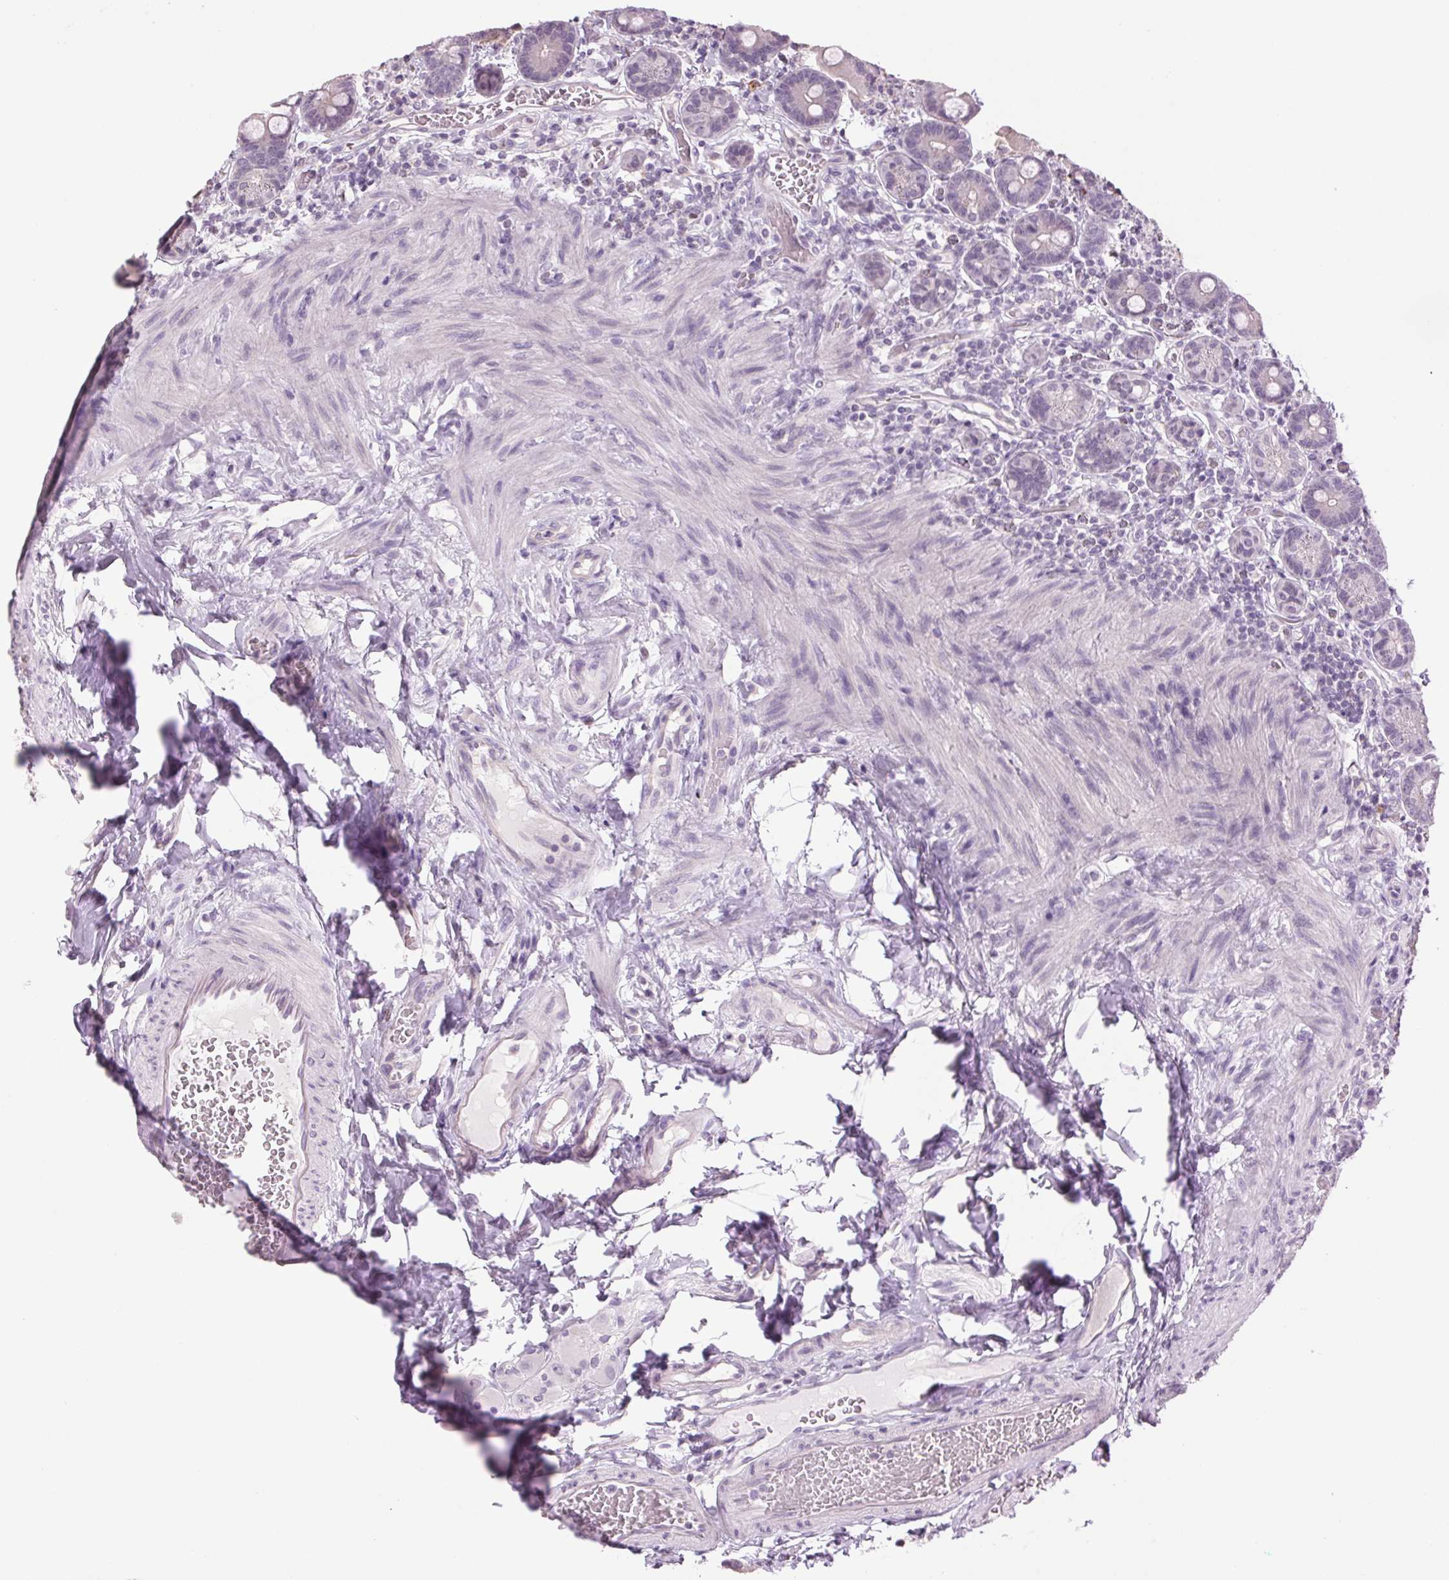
{"staining": {"intensity": "negative", "quantity": "none", "location": "none"}, "tissue": "duodenum", "cell_type": "Glandular cells", "image_type": "normal", "snomed": [{"axis": "morphology", "description": "Normal tissue, NOS"}, {"axis": "topography", "description": "Duodenum"}], "caption": "Protein analysis of normal duodenum demonstrates no significant expression in glandular cells.", "gene": "MPO", "patient": {"sex": "female", "age": 62}}